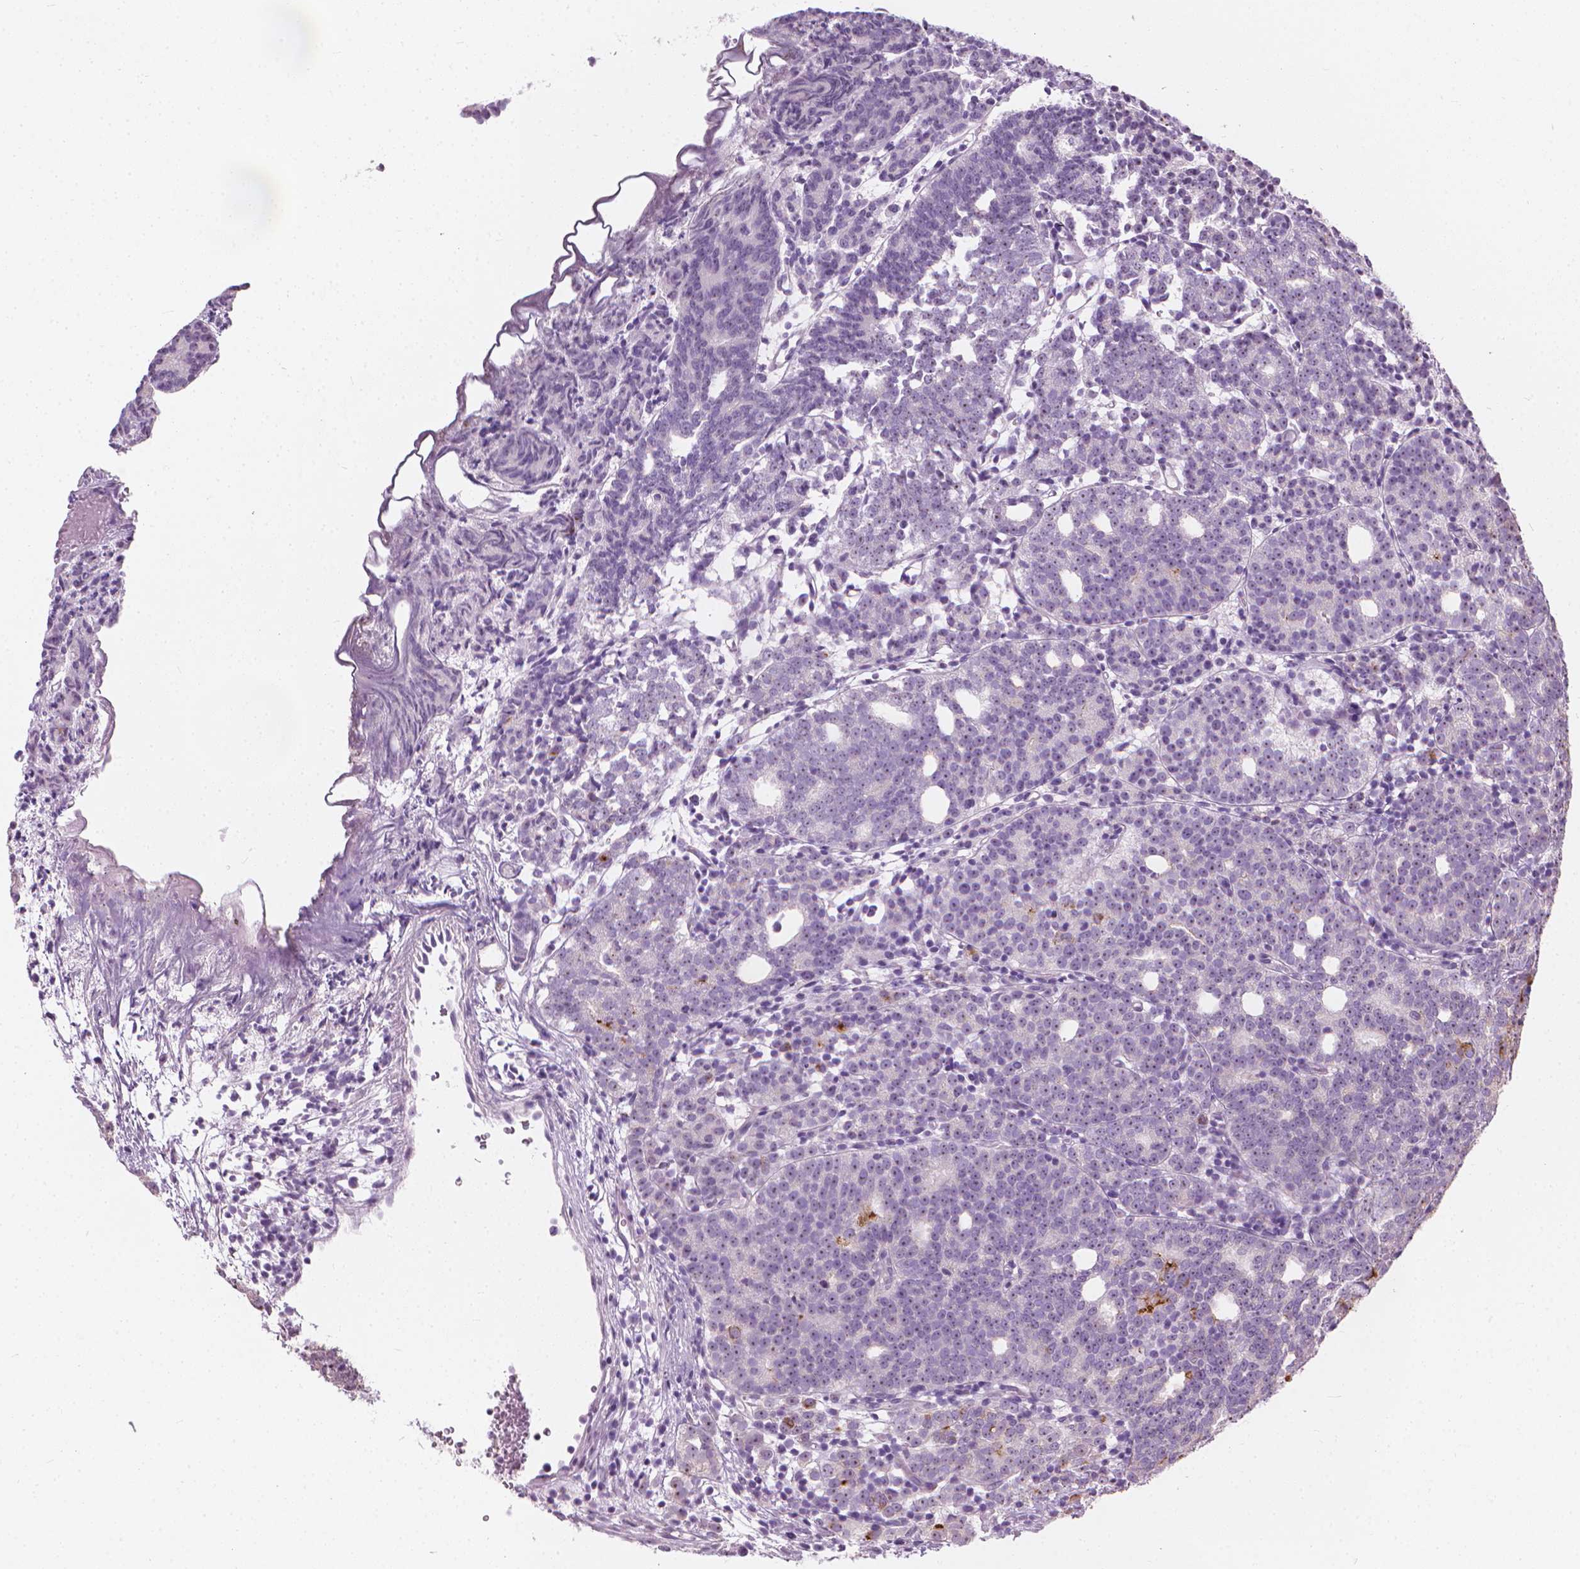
{"staining": {"intensity": "negative", "quantity": "none", "location": "none"}, "tissue": "prostate cancer", "cell_type": "Tumor cells", "image_type": "cancer", "snomed": [{"axis": "morphology", "description": "Adenocarcinoma, High grade"}, {"axis": "topography", "description": "Prostate"}], "caption": "The histopathology image shows no staining of tumor cells in adenocarcinoma (high-grade) (prostate).", "gene": "GPRC5A", "patient": {"sex": "male", "age": 53}}